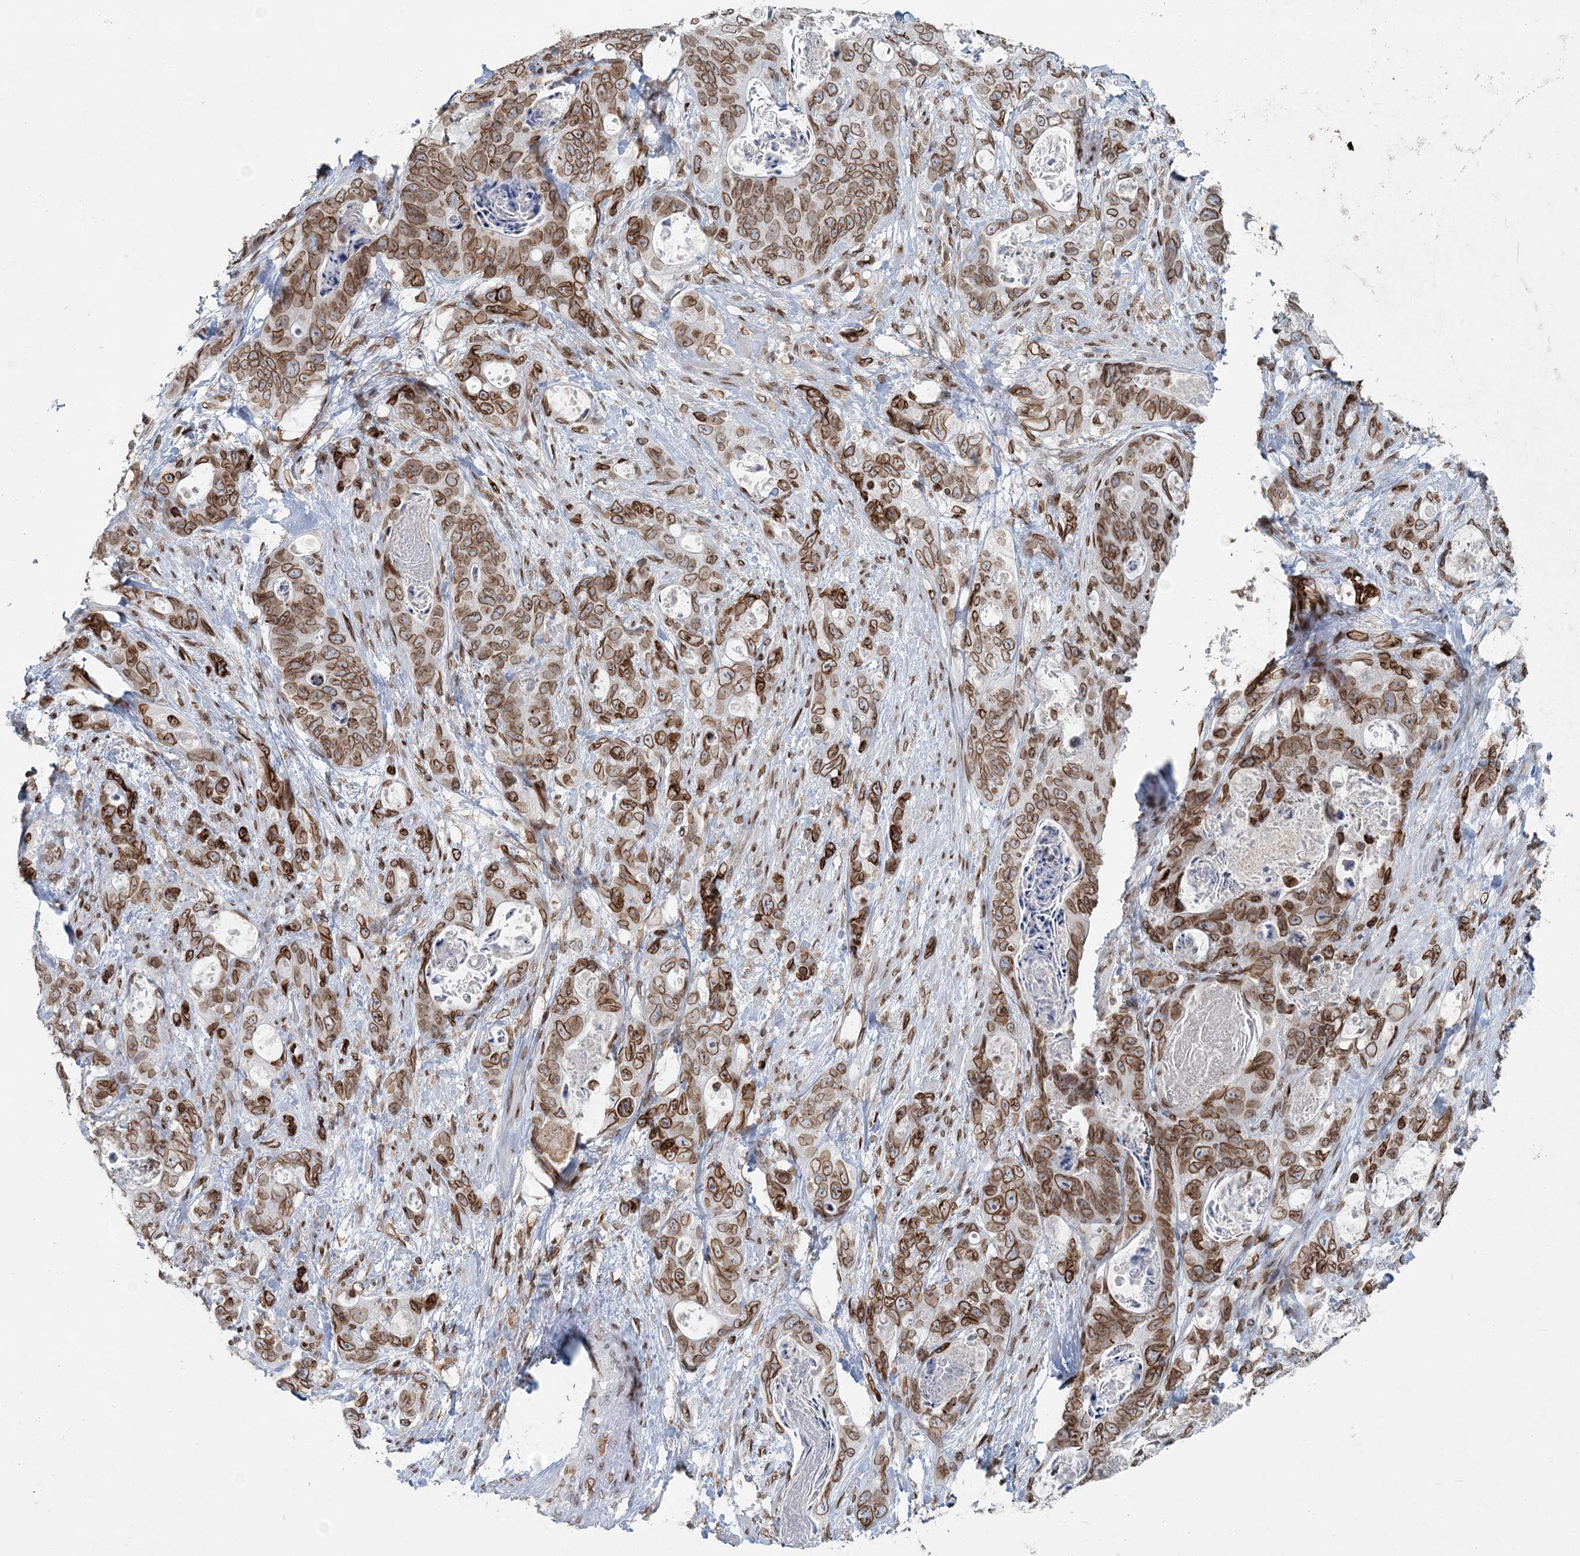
{"staining": {"intensity": "moderate", "quantity": ">75%", "location": "cytoplasmic/membranous,nuclear"}, "tissue": "stomach cancer", "cell_type": "Tumor cells", "image_type": "cancer", "snomed": [{"axis": "morphology", "description": "Normal tissue, NOS"}, {"axis": "morphology", "description": "Adenocarcinoma, NOS"}, {"axis": "topography", "description": "Stomach"}], "caption": "A histopathology image of human stomach cancer (adenocarcinoma) stained for a protein displays moderate cytoplasmic/membranous and nuclear brown staining in tumor cells.", "gene": "GJD4", "patient": {"sex": "female", "age": 89}}